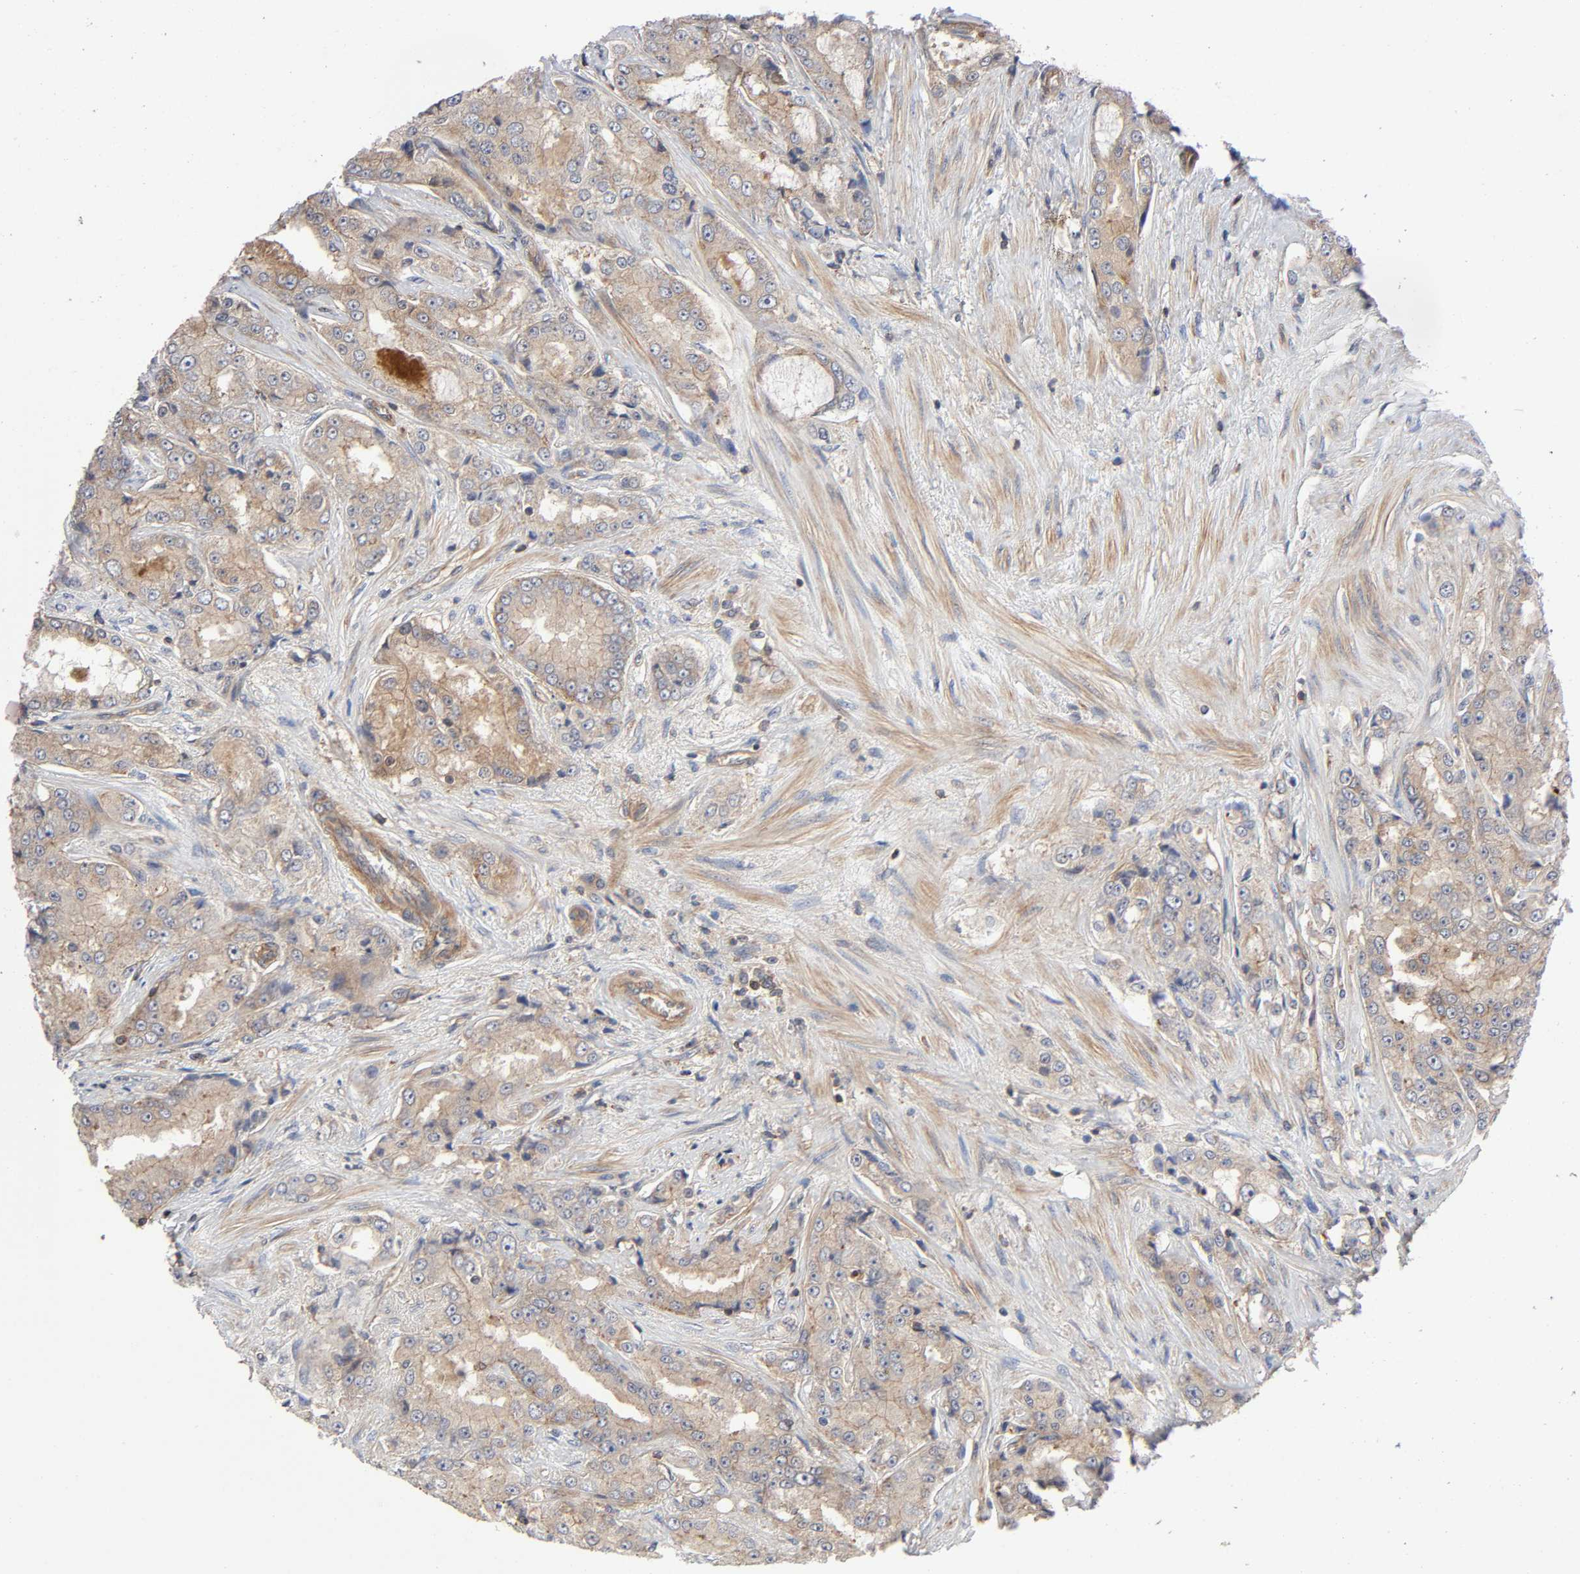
{"staining": {"intensity": "moderate", "quantity": "25%-75%", "location": "cytoplasmic/membranous"}, "tissue": "prostate cancer", "cell_type": "Tumor cells", "image_type": "cancer", "snomed": [{"axis": "morphology", "description": "Adenocarcinoma, High grade"}, {"axis": "topography", "description": "Prostate"}], "caption": "Immunohistochemical staining of adenocarcinoma (high-grade) (prostate) exhibits moderate cytoplasmic/membranous protein positivity in approximately 25%-75% of tumor cells.", "gene": "LAMTOR2", "patient": {"sex": "male", "age": 73}}